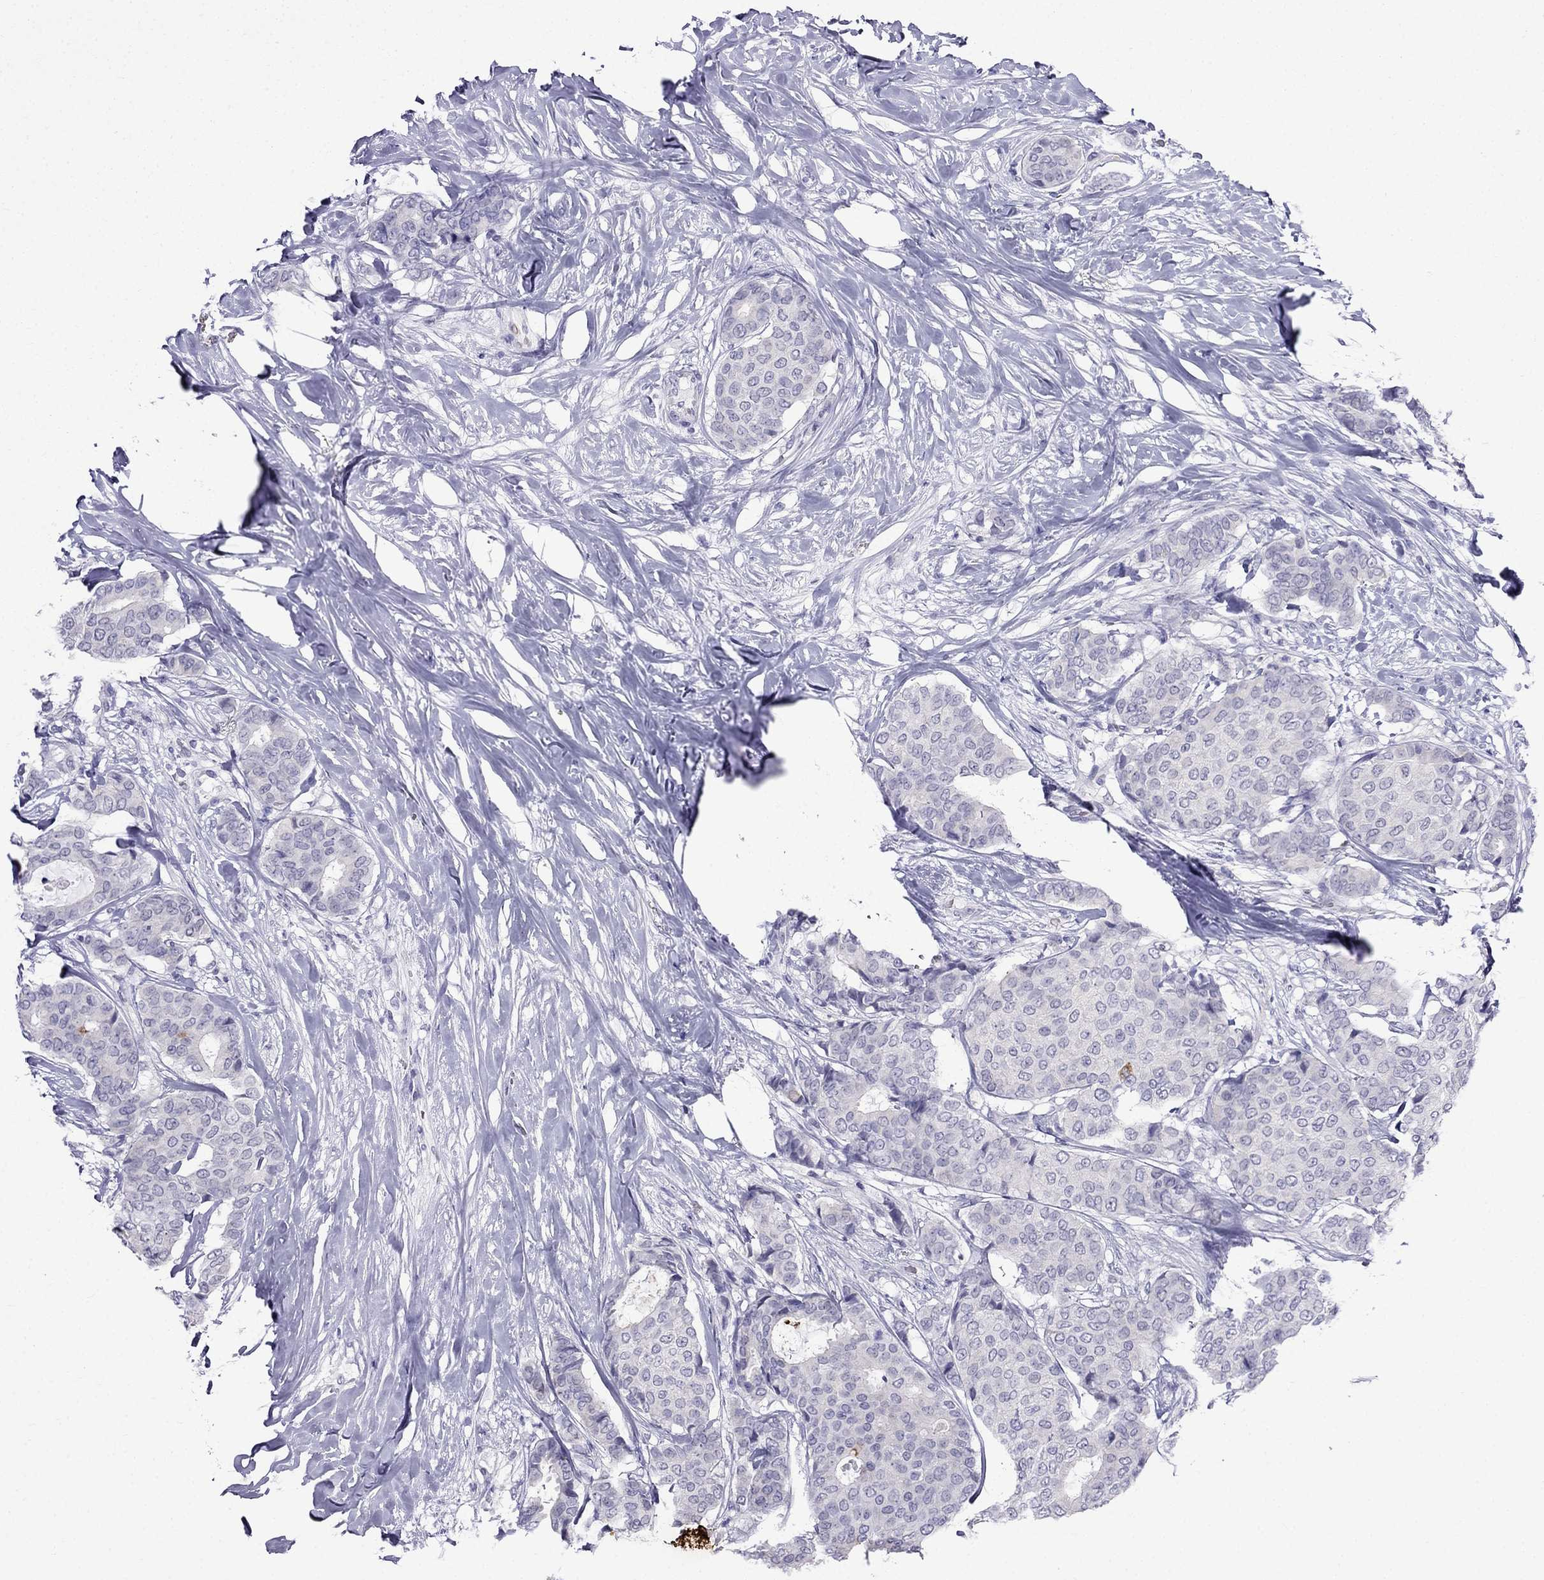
{"staining": {"intensity": "negative", "quantity": "none", "location": "none"}, "tissue": "breast cancer", "cell_type": "Tumor cells", "image_type": "cancer", "snomed": [{"axis": "morphology", "description": "Duct carcinoma"}, {"axis": "topography", "description": "Breast"}], "caption": "Immunohistochemistry (IHC) image of neoplastic tissue: human breast cancer stained with DAB (3,3'-diaminobenzidine) exhibits no significant protein positivity in tumor cells.", "gene": "MGP", "patient": {"sex": "female", "age": 75}}